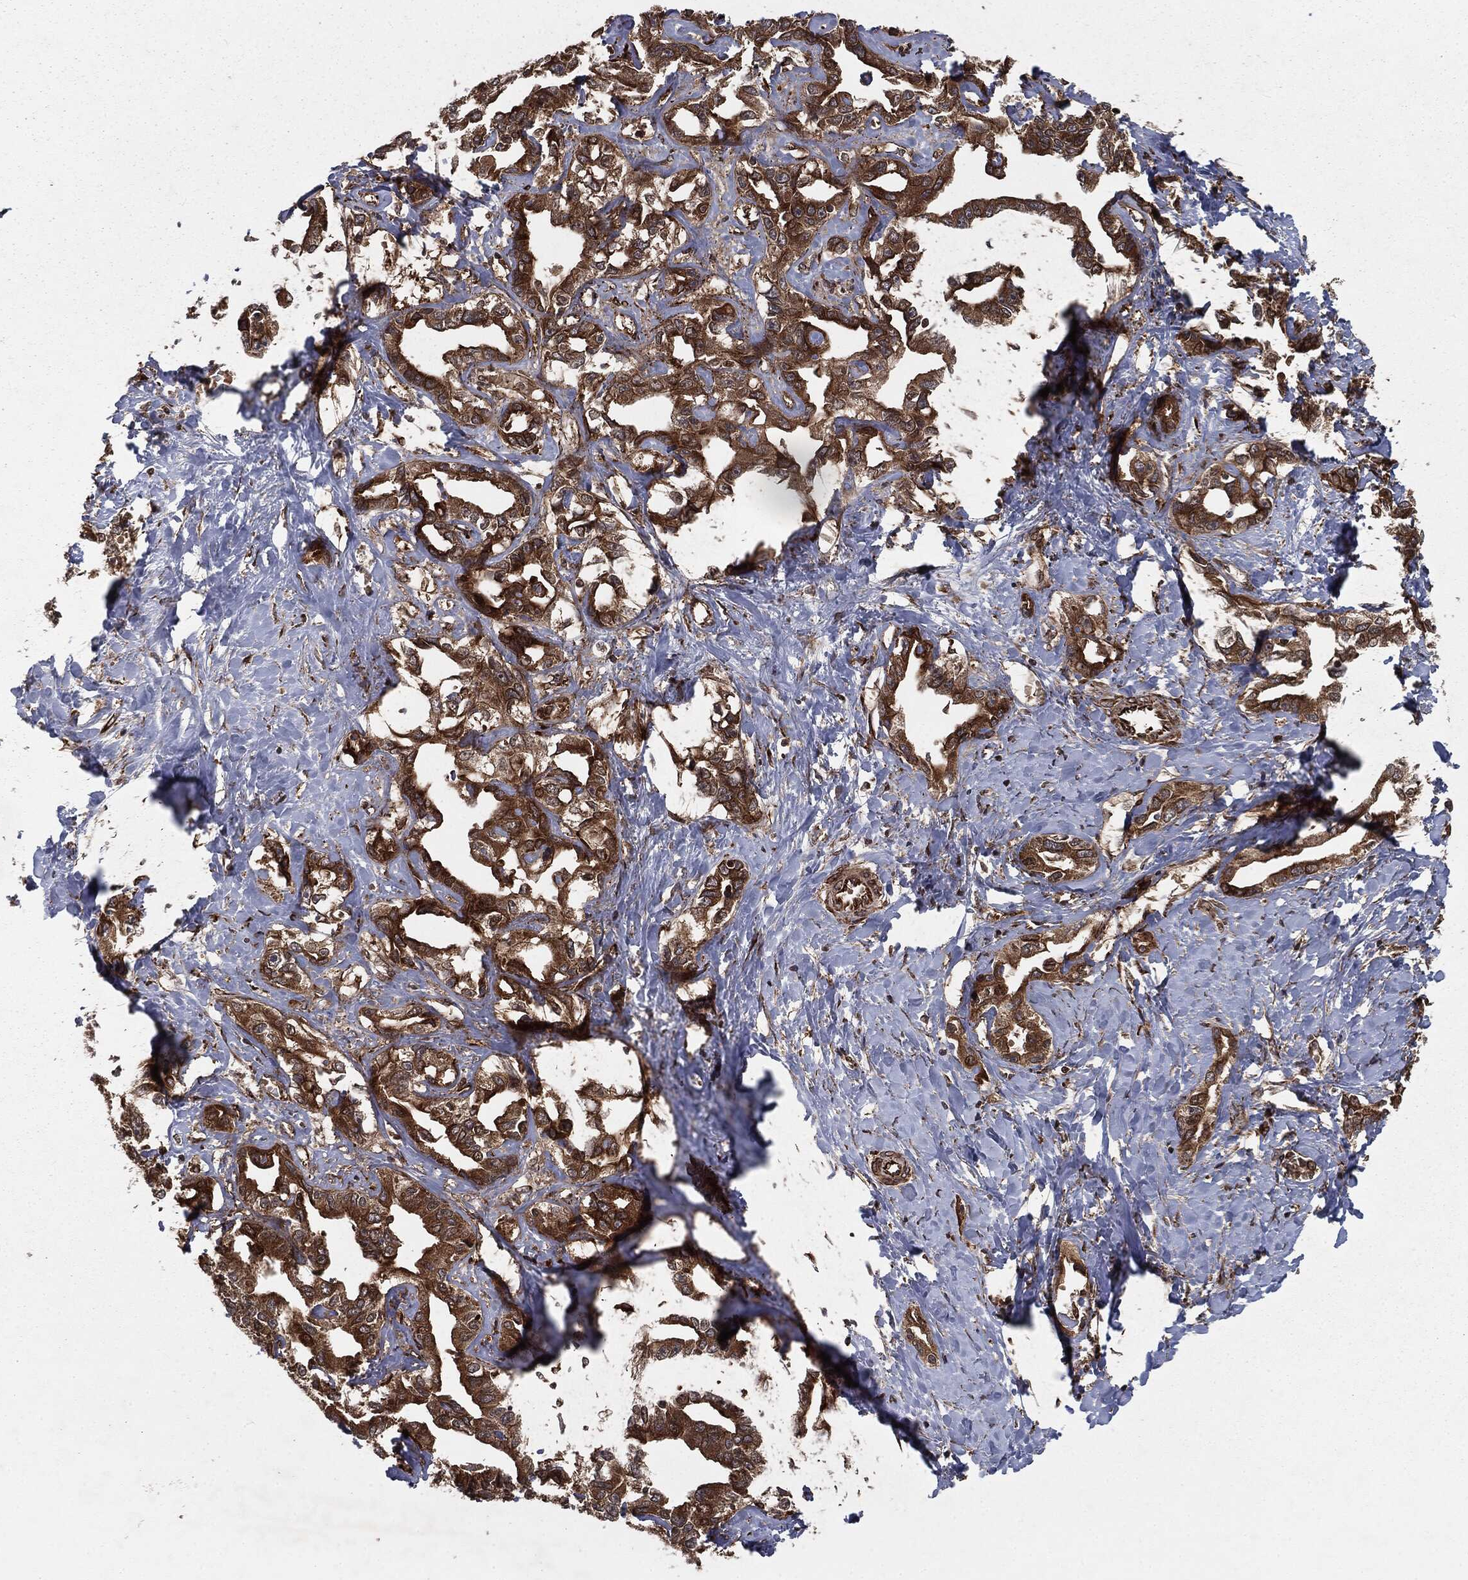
{"staining": {"intensity": "strong", "quantity": ">75%", "location": "cytoplasmic/membranous"}, "tissue": "liver cancer", "cell_type": "Tumor cells", "image_type": "cancer", "snomed": [{"axis": "morphology", "description": "Cholangiocarcinoma"}, {"axis": "topography", "description": "Liver"}], "caption": "Liver cholangiocarcinoma stained for a protein exhibits strong cytoplasmic/membranous positivity in tumor cells.", "gene": "RANBP9", "patient": {"sex": "male", "age": 59}}